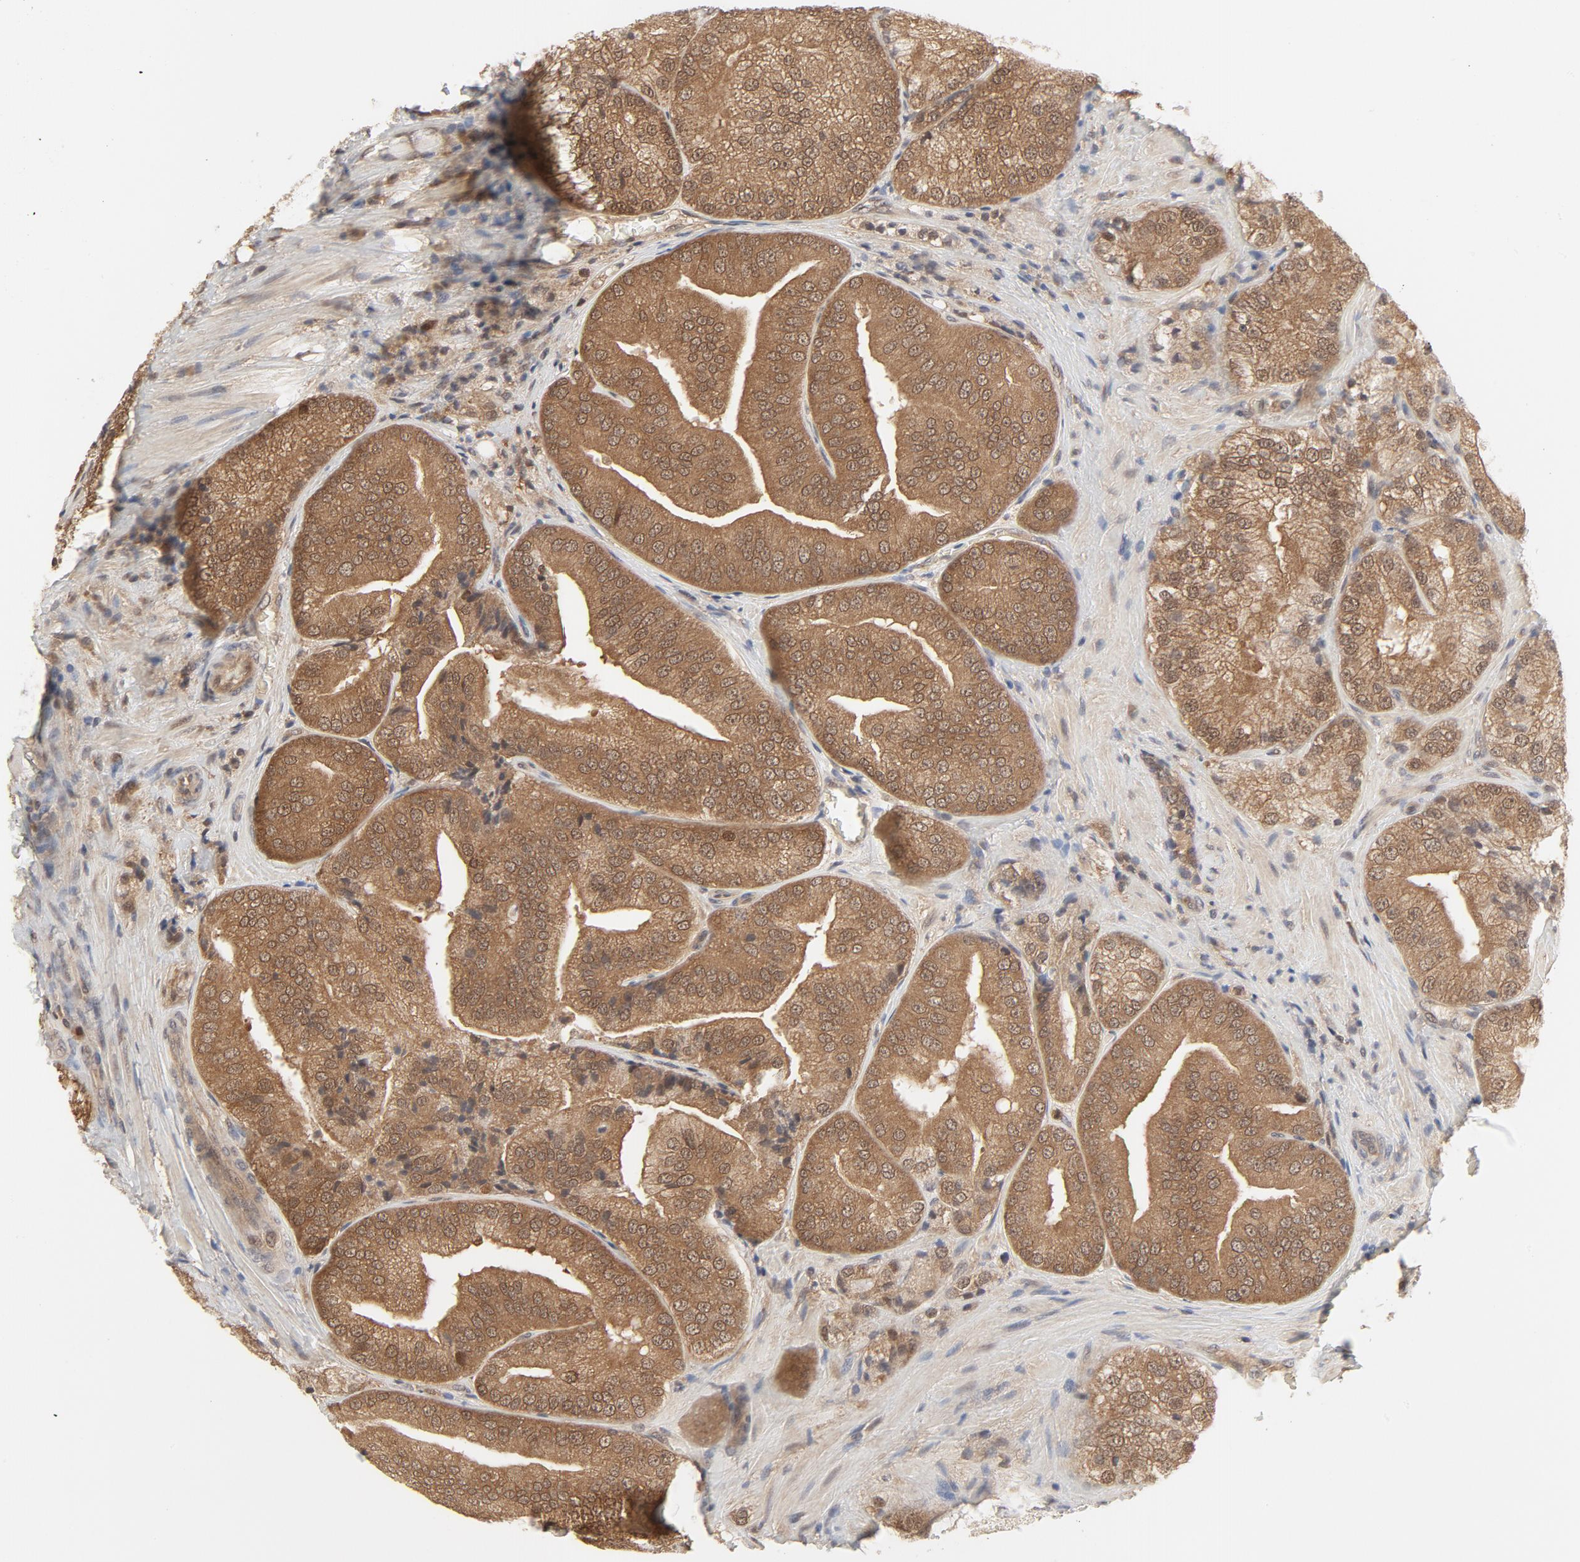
{"staining": {"intensity": "moderate", "quantity": "25%-75%", "location": "cytoplasmic/membranous,nuclear"}, "tissue": "prostate cancer", "cell_type": "Tumor cells", "image_type": "cancer", "snomed": [{"axis": "morphology", "description": "Adenocarcinoma, Low grade"}, {"axis": "topography", "description": "Prostate"}], "caption": "Tumor cells exhibit medium levels of moderate cytoplasmic/membranous and nuclear staining in about 25%-75% of cells in human prostate adenocarcinoma (low-grade).", "gene": "NEDD8", "patient": {"sex": "male", "age": 60}}